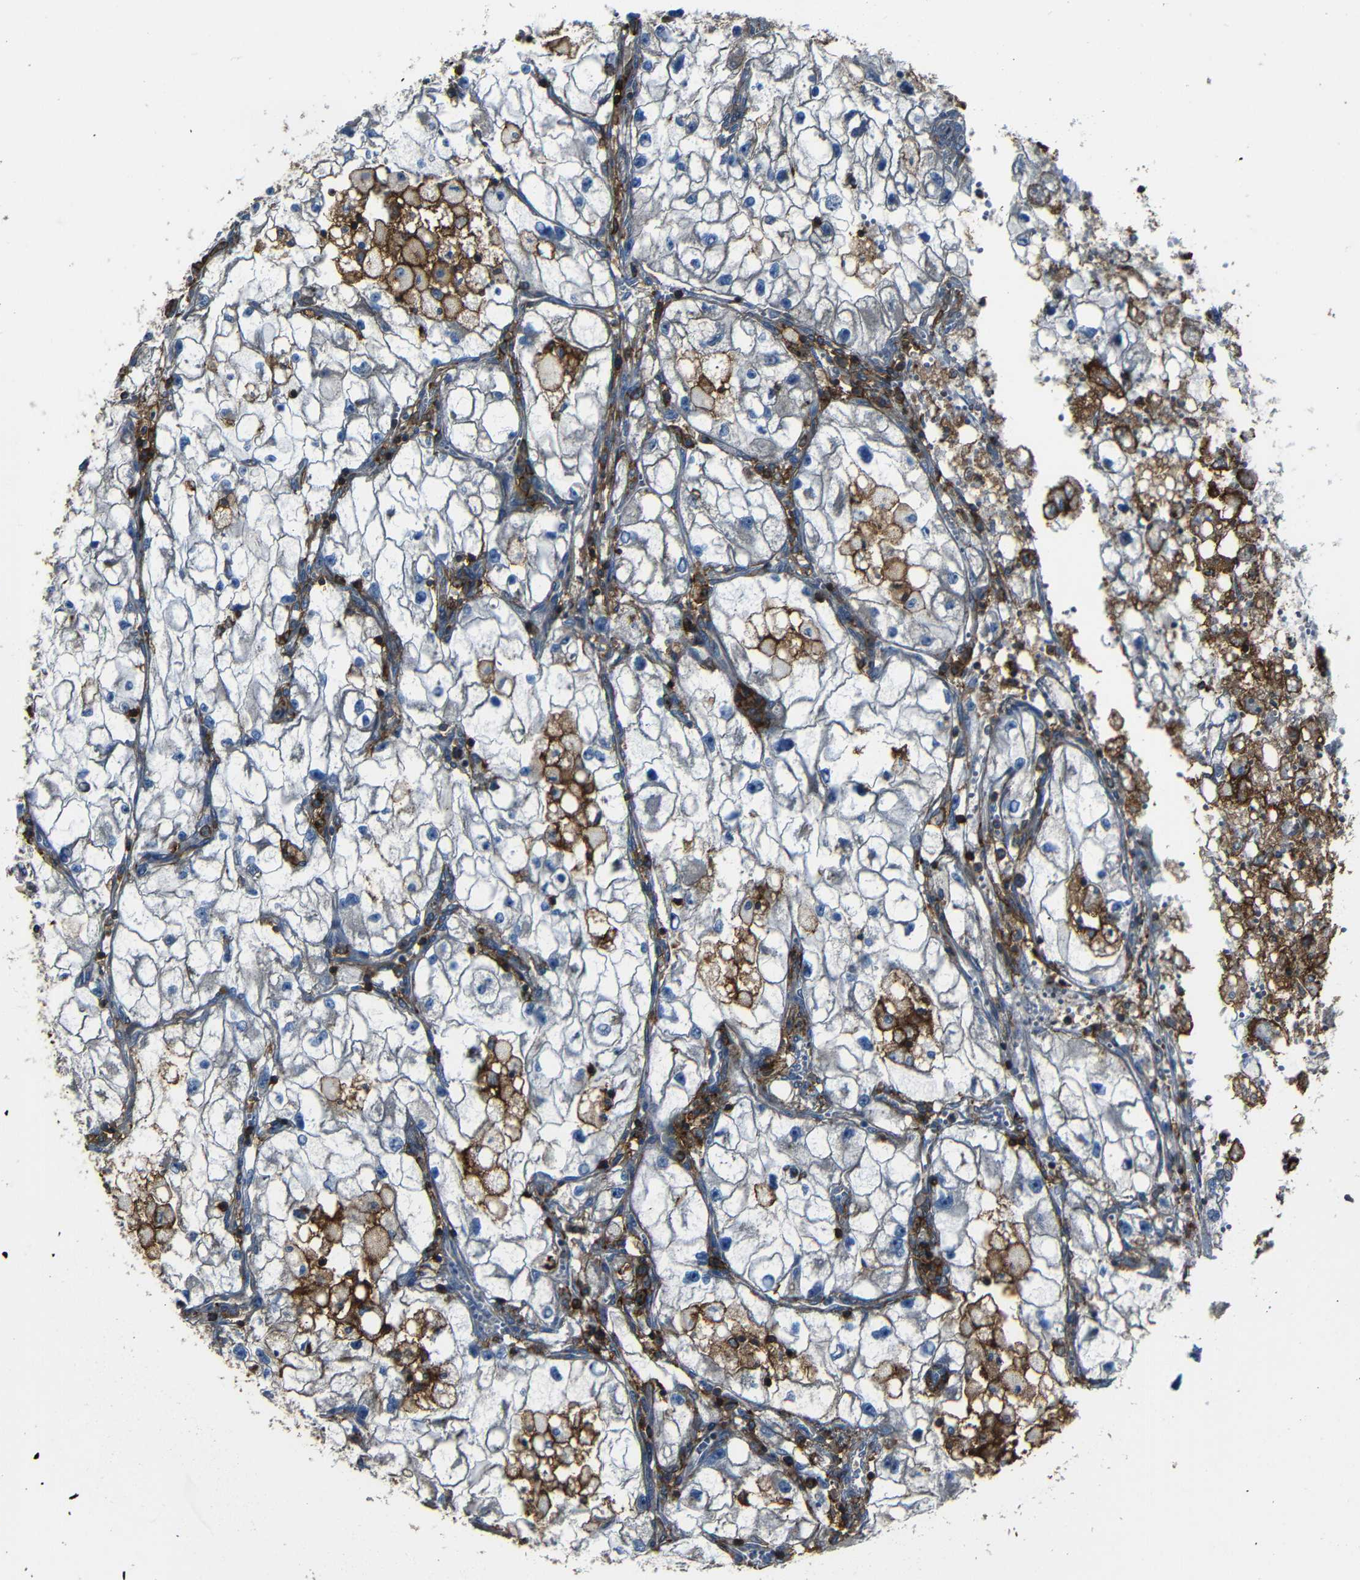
{"staining": {"intensity": "negative", "quantity": "none", "location": "none"}, "tissue": "renal cancer", "cell_type": "Tumor cells", "image_type": "cancer", "snomed": [{"axis": "morphology", "description": "Adenocarcinoma, NOS"}, {"axis": "topography", "description": "Kidney"}], "caption": "Adenocarcinoma (renal) was stained to show a protein in brown. There is no significant positivity in tumor cells. (Stains: DAB (3,3'-diaminobenzidine) immunohistochemistry (IHC) with hematoxylin counter stain, Microscopy: brightfield microscopy at high magnification).", "gene": "ADGRE5", "patient": {"sex": "female", "age": 70}}